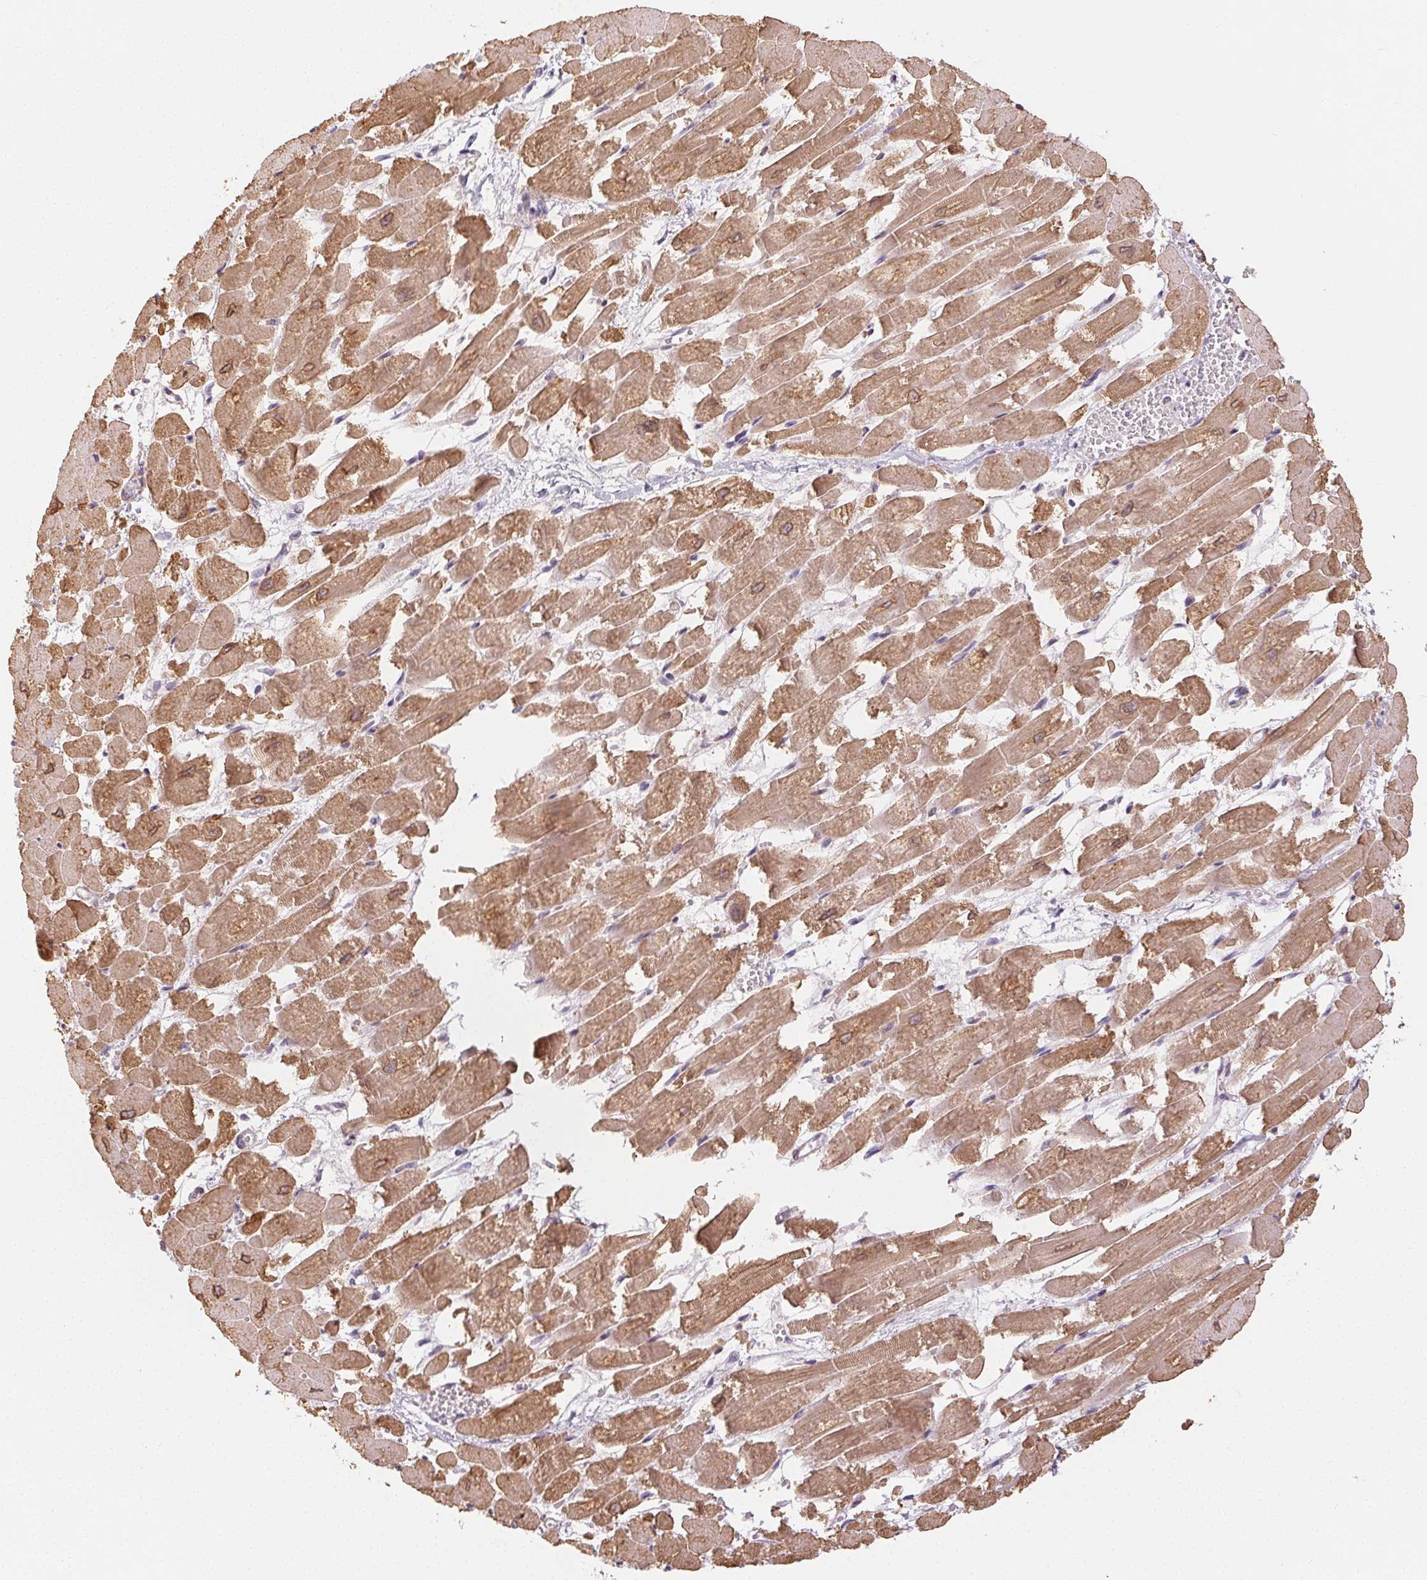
{"staining": {"intensity": "moderate", "quantity": ">75%", "location": "cytoplasmic/membranous"}, "tissue": "heart muscle", "cell_type": "Cardiomyocytes", "image_type": "normal", "snomed": [{"axis": "morphology", "description": "Normal tissue, NOS"}, {"axis": "topography", "description": "Heart"}], "caption": "A brown stain labels moderate cytoplasmic/membranous staining of a protein in cardiomyocytes of unremarkable heart muscle.", "gene": "RPGRIP1", "patient": {"sex": "female", "age": 52}}